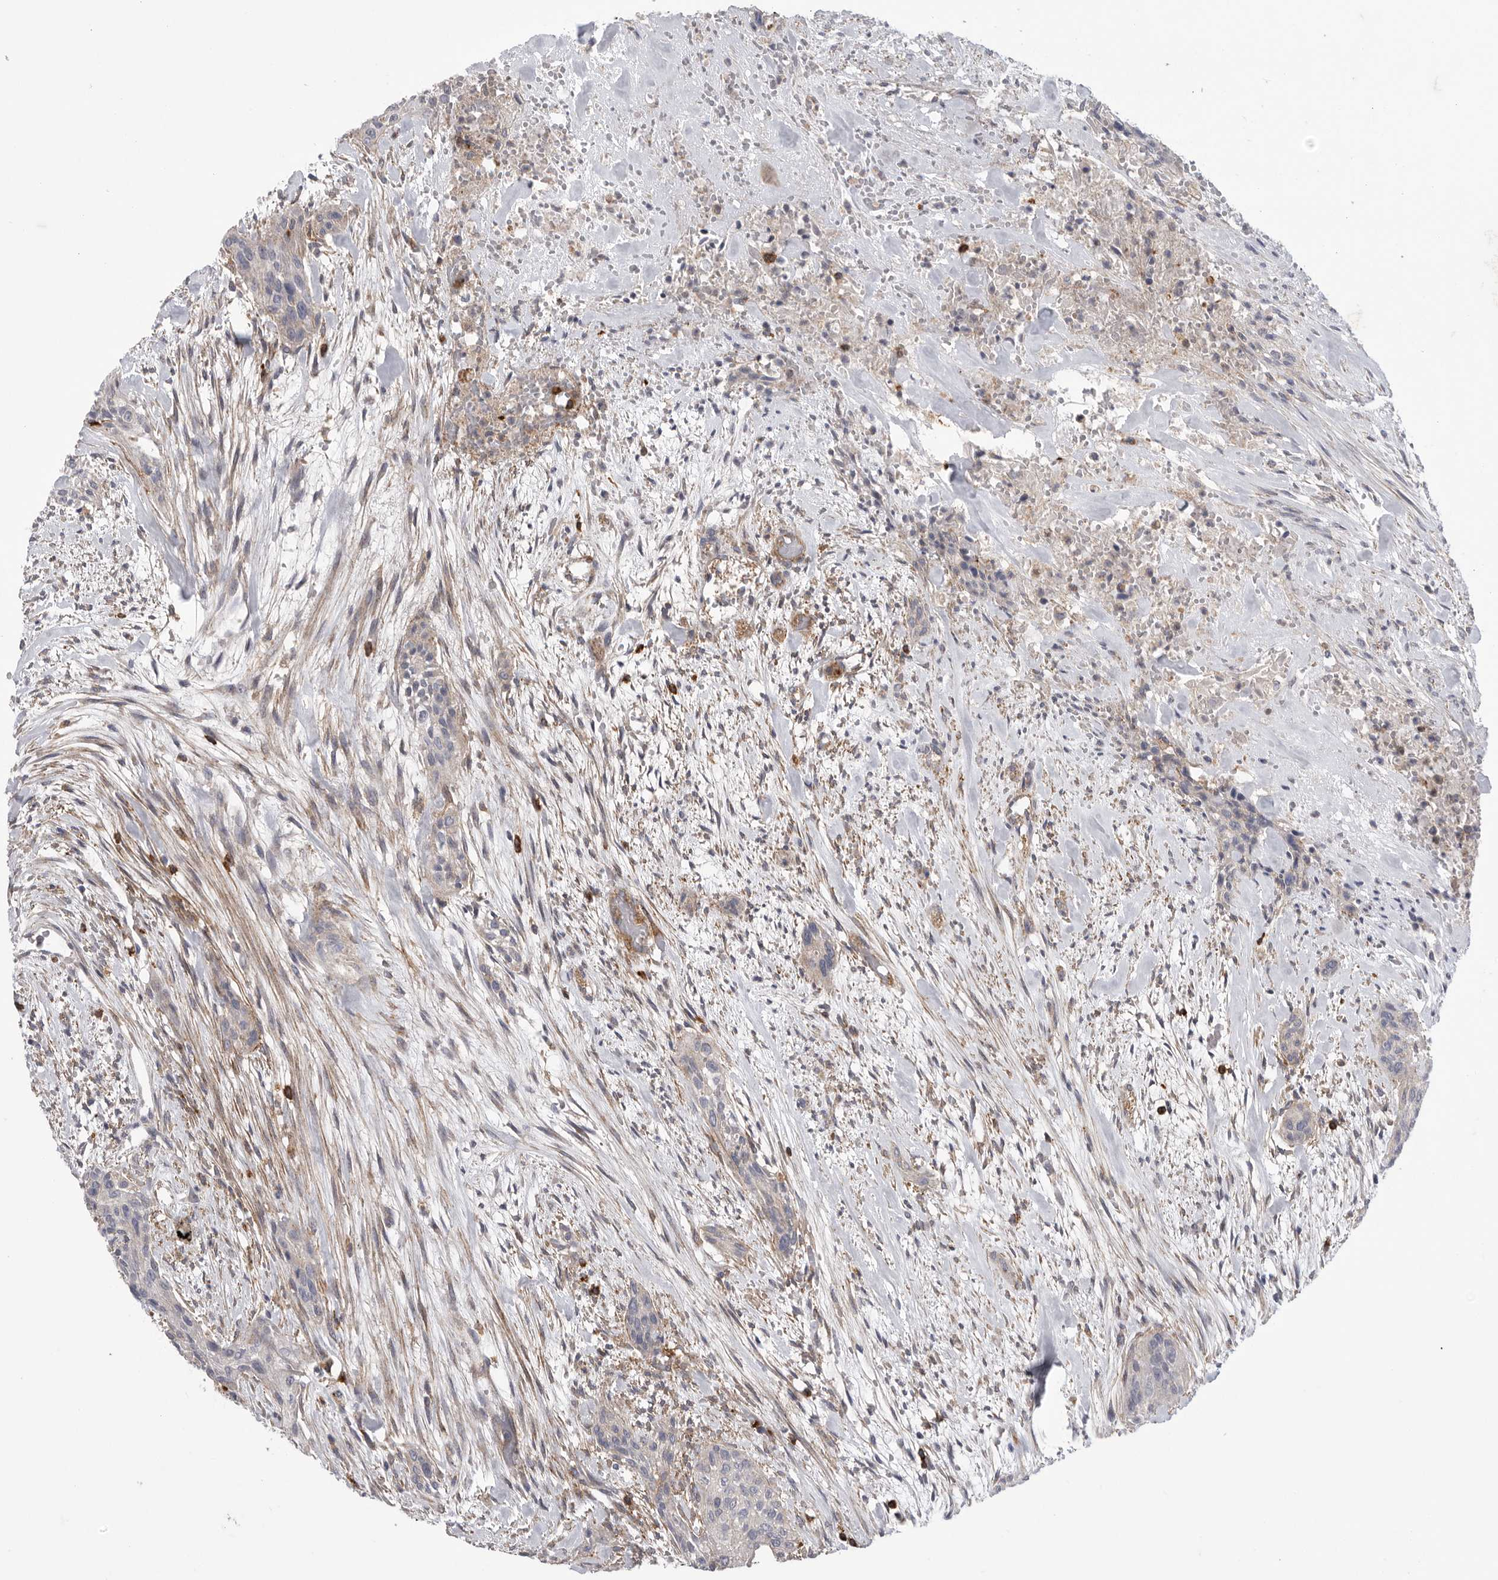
{"staining": {"intensity": "negative", "quantity": "none", "location": "none"}, "tissue": "urothelial cancer", "cell_type": "Tumor cells", "image_type": "cancer", "snomed": [{"axis": "morphology", "description": "Urothelial carcinoma, High grade"}, {"axis": "topography", "description": "Urinary bladder"}], "caption": "The micrograph exhibits no significant expression in tumor cells of urothelial carcinoma (high-grade).", "gene": "SIGLEC10", "patient": {"sex": "male", "age": 35}}